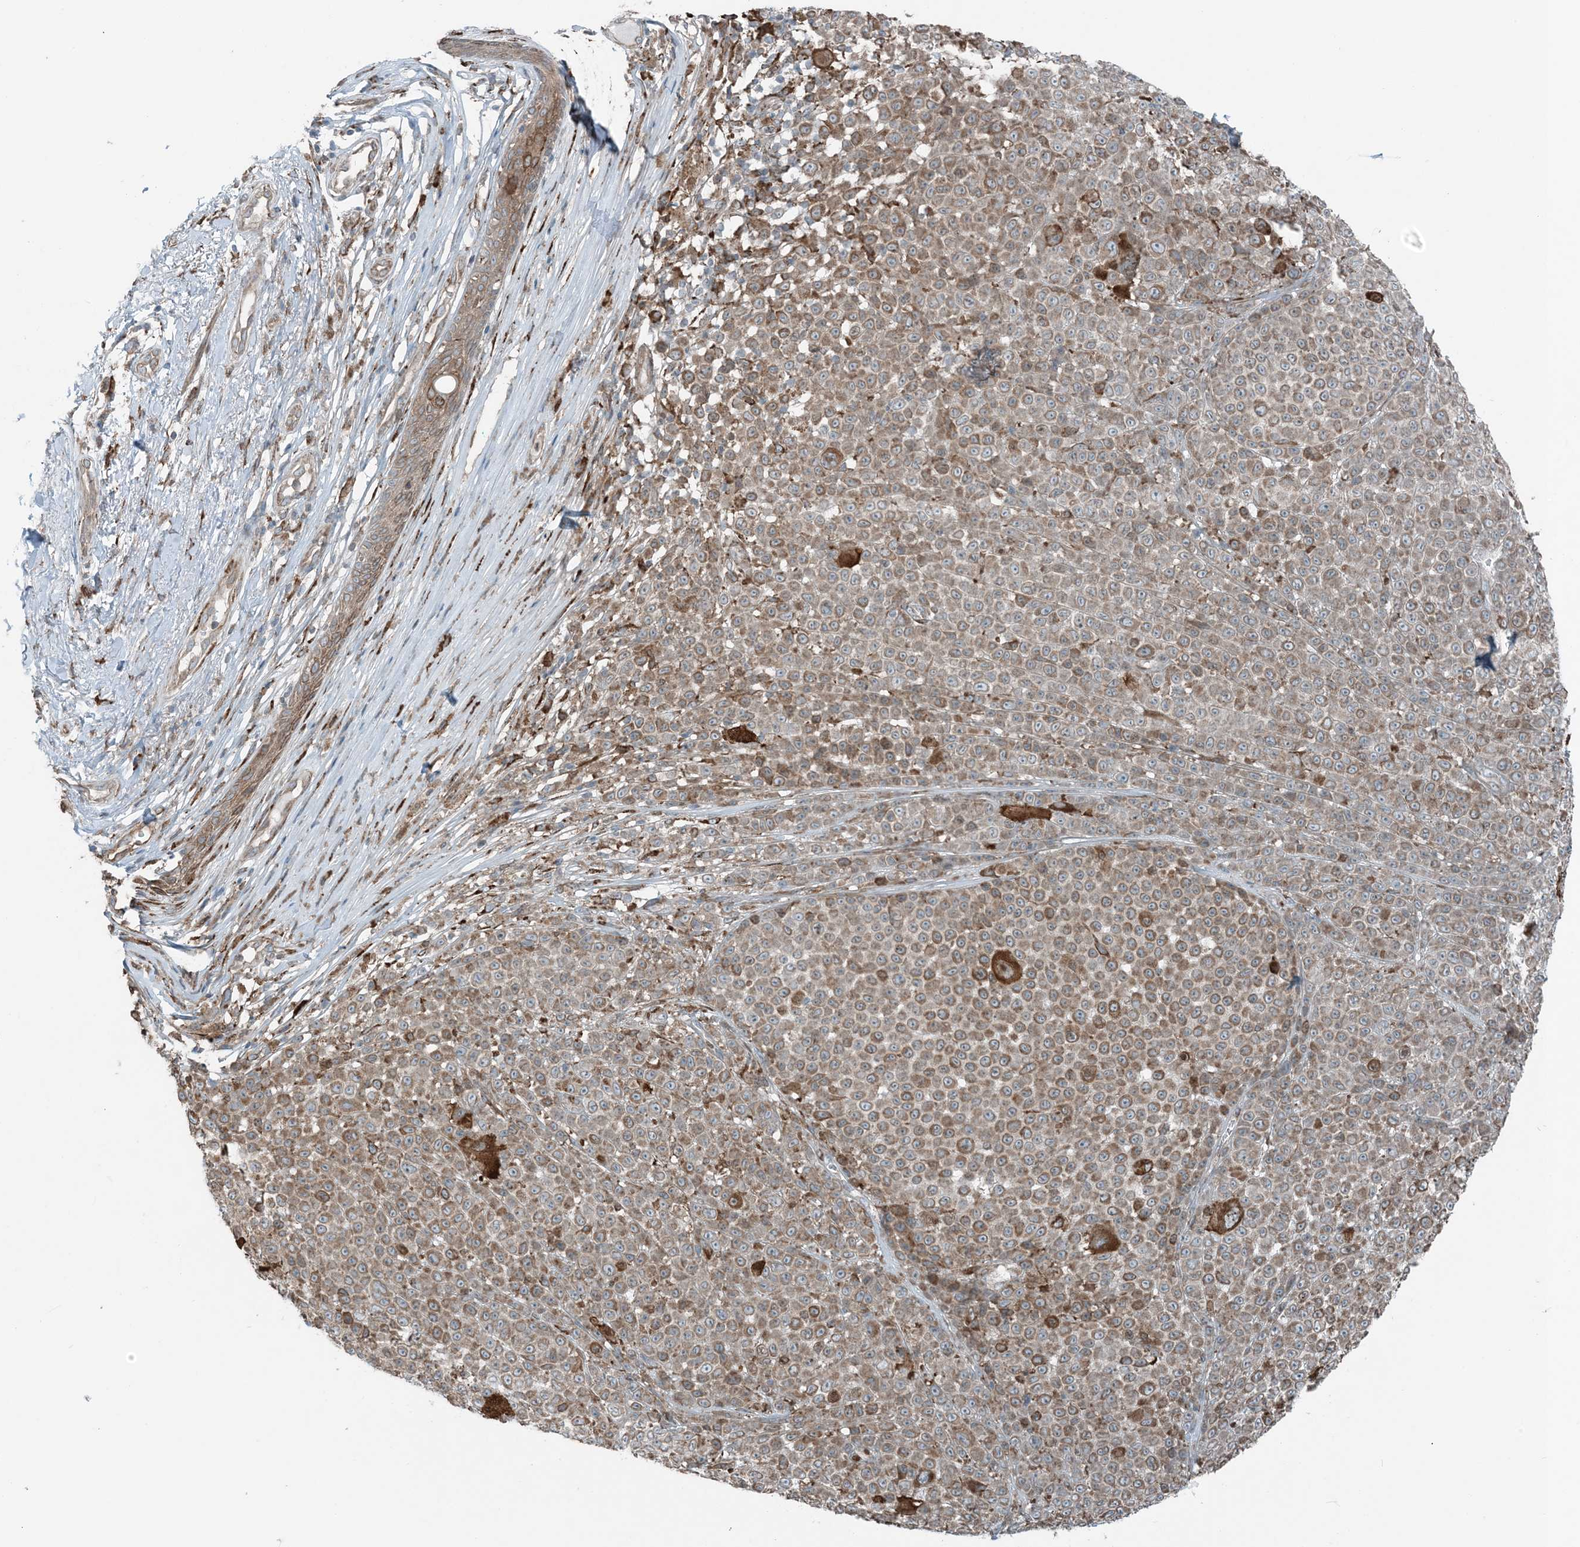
{"staining": {"intensity": "moderate", "quantity": ">75%", "location": "cytoplasmic/membranous"}, "tissue": "melanoma", "cell_type": "Tumor cells", "image_type": "cancer", "snomed": [{"axis": "morphology", "description": "Malignant melanoma, NOS"}, {"axis": "topography", "description": "Skin"}], "caption": "Malignant melanoma stained with immunohistochemistry (IHC) displays moderate cytoplasmic/membranous expression in approximately >75% of tumor cells. (IHC, brightfield microscopy, high magnification).", "gene": "CERKL", "patient": {"sex": "female", "age": 94}}